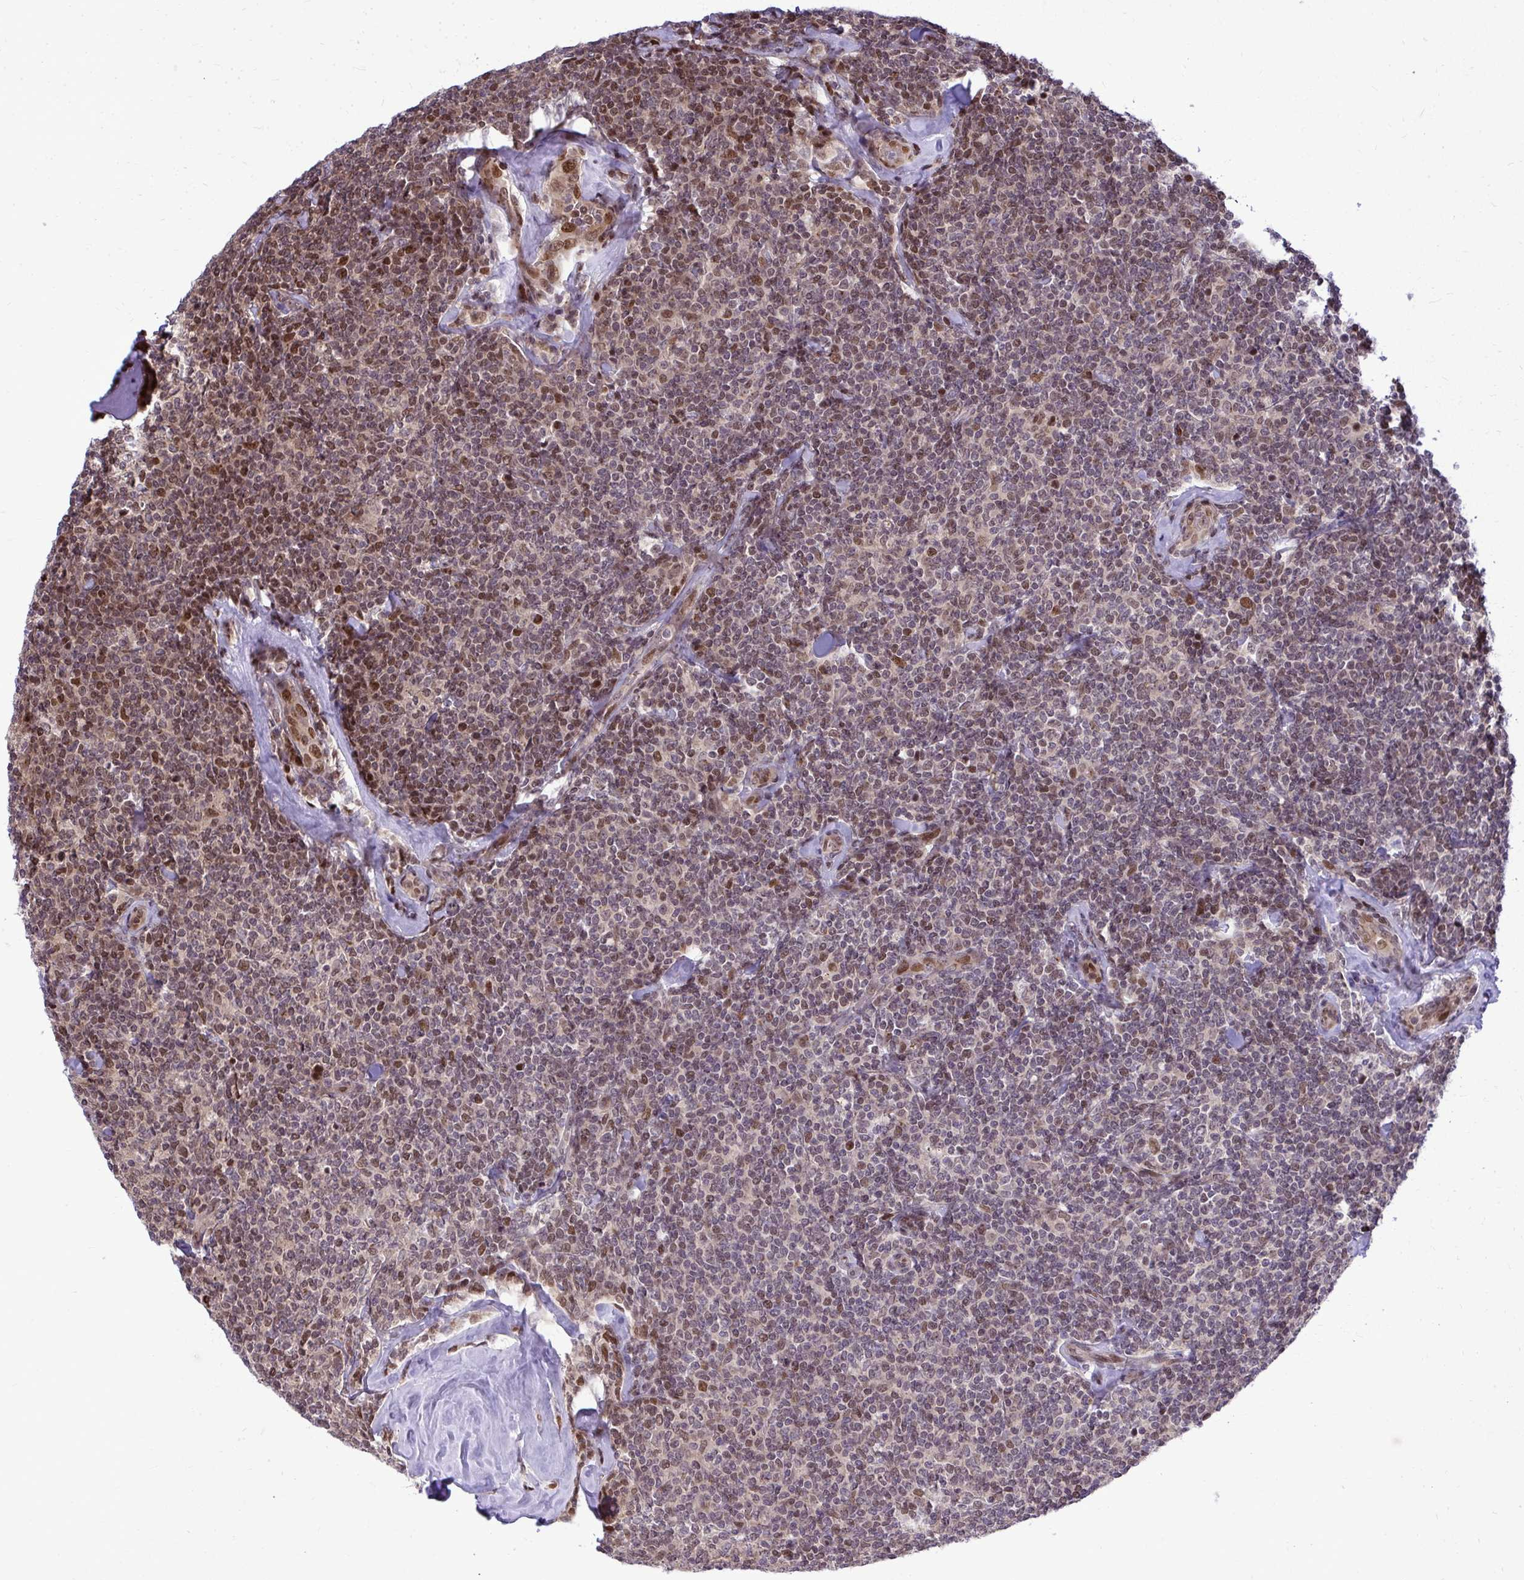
{"staining": {"intensity": "moderate", "quantity": "25%-75%", "location": "nuclear"}, "tissue": "lymphoma", "cell_type": "Tumor cells", "image_type": "cancer", "snomed": [{"axis": "morphology", "description": "Malignant lymphoma, non-Hodgkin's type, Low grade"}, {"axis": "topography", "description": "Lymph node"}], "caption": "Human low-grade malignant lymphoma, non-Hodgkin's type stained with a protein marker reveals moderate staining in tumor cells.", "gene": "PIGY", "patient": {"sex": "female", "age": 56}}